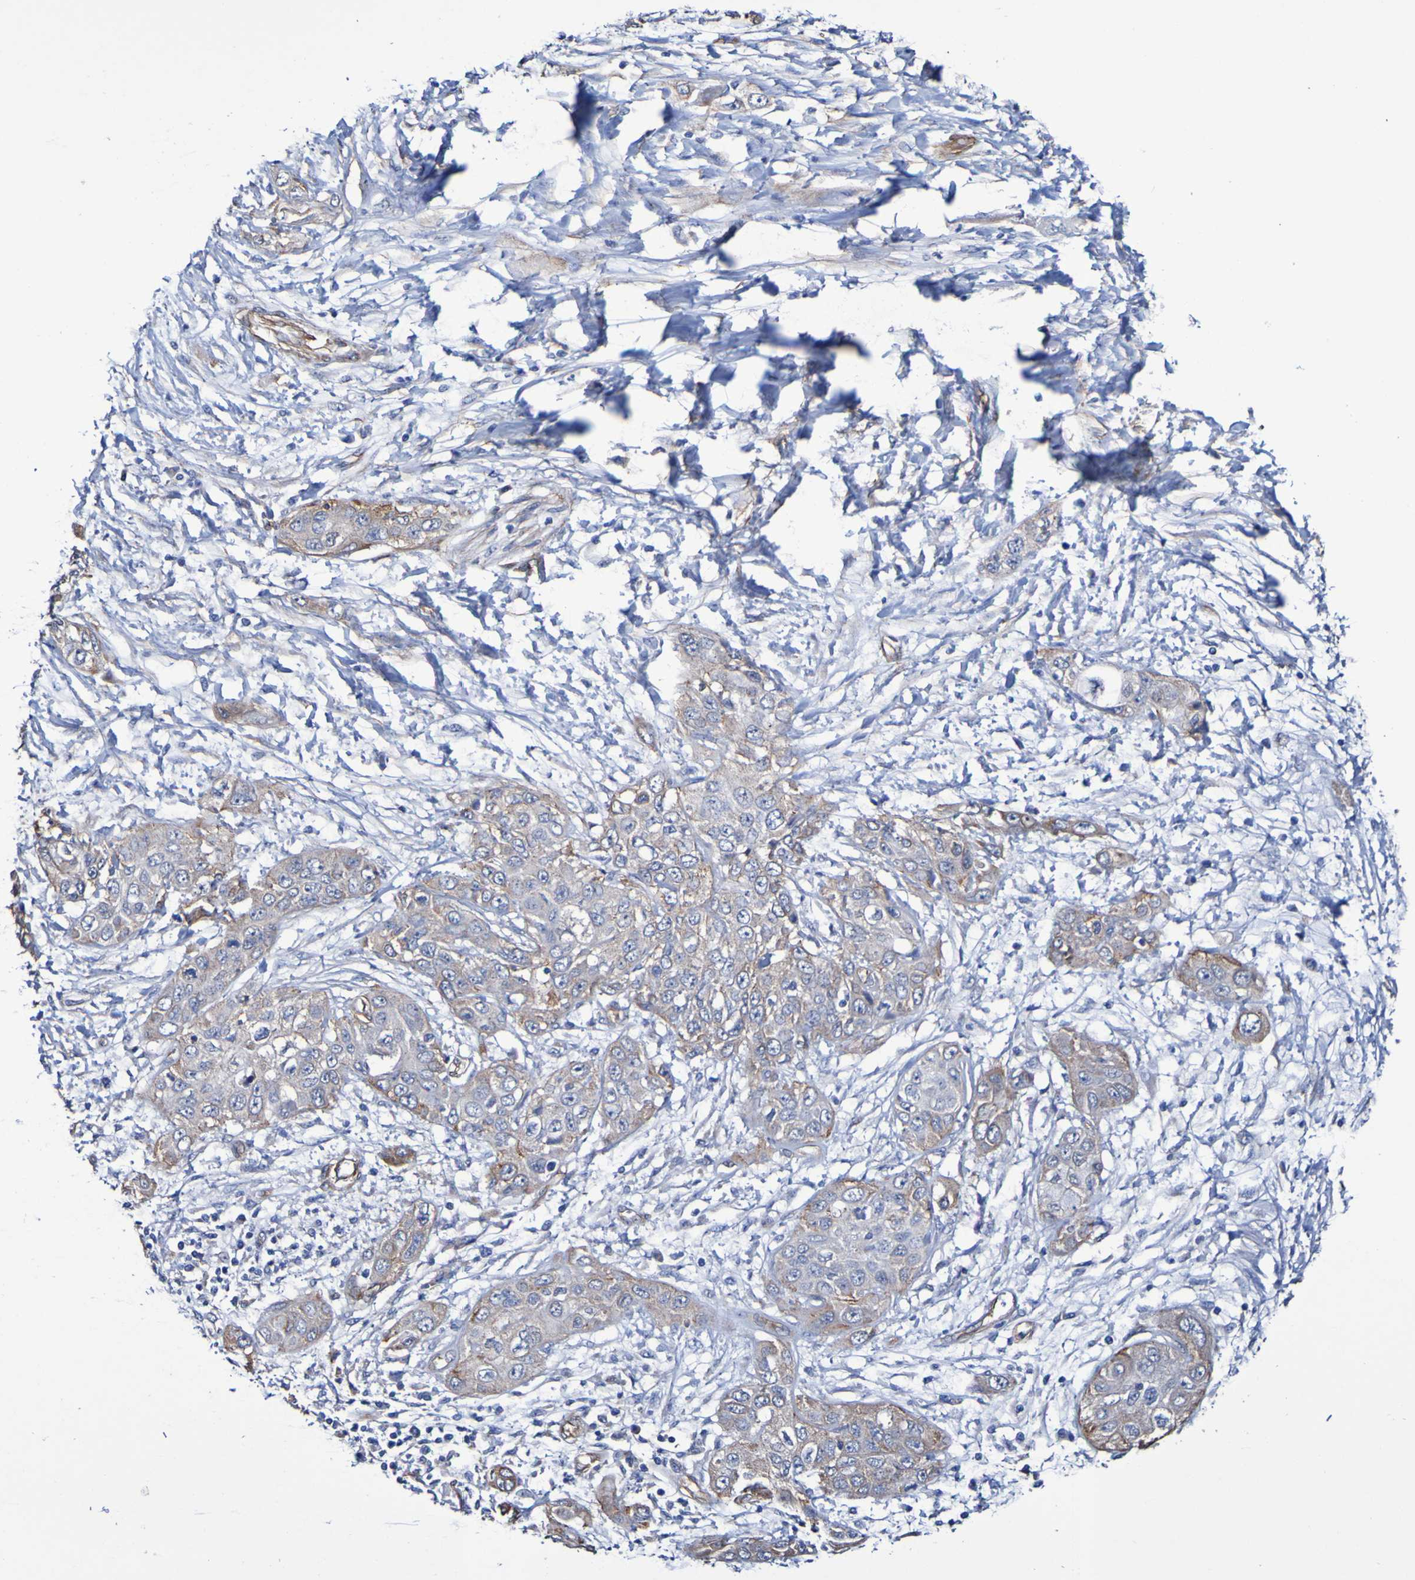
{"staining": {"intensity": "weak", "quantity": "25%-75%", "location": "cytoplasmic/membranous"}, "tissue": "pancreatic cancer", "cell_type": "Tumor cells", "image_type": "cancer", "snomed": [{"axis": "morphology", "description": "Adenocarcinoma, NOS"}, {"axis": "topography", "description": "Pancreas"}], "caption": "This is an image of immunohistochemistry (IHC) staining of pancreatic cancer, which shows weak positivity in the cytoplasmic/membranous of tumor cells.", "gene": "ELMOD3", "patient": {"sex": "female", "age": 70}}